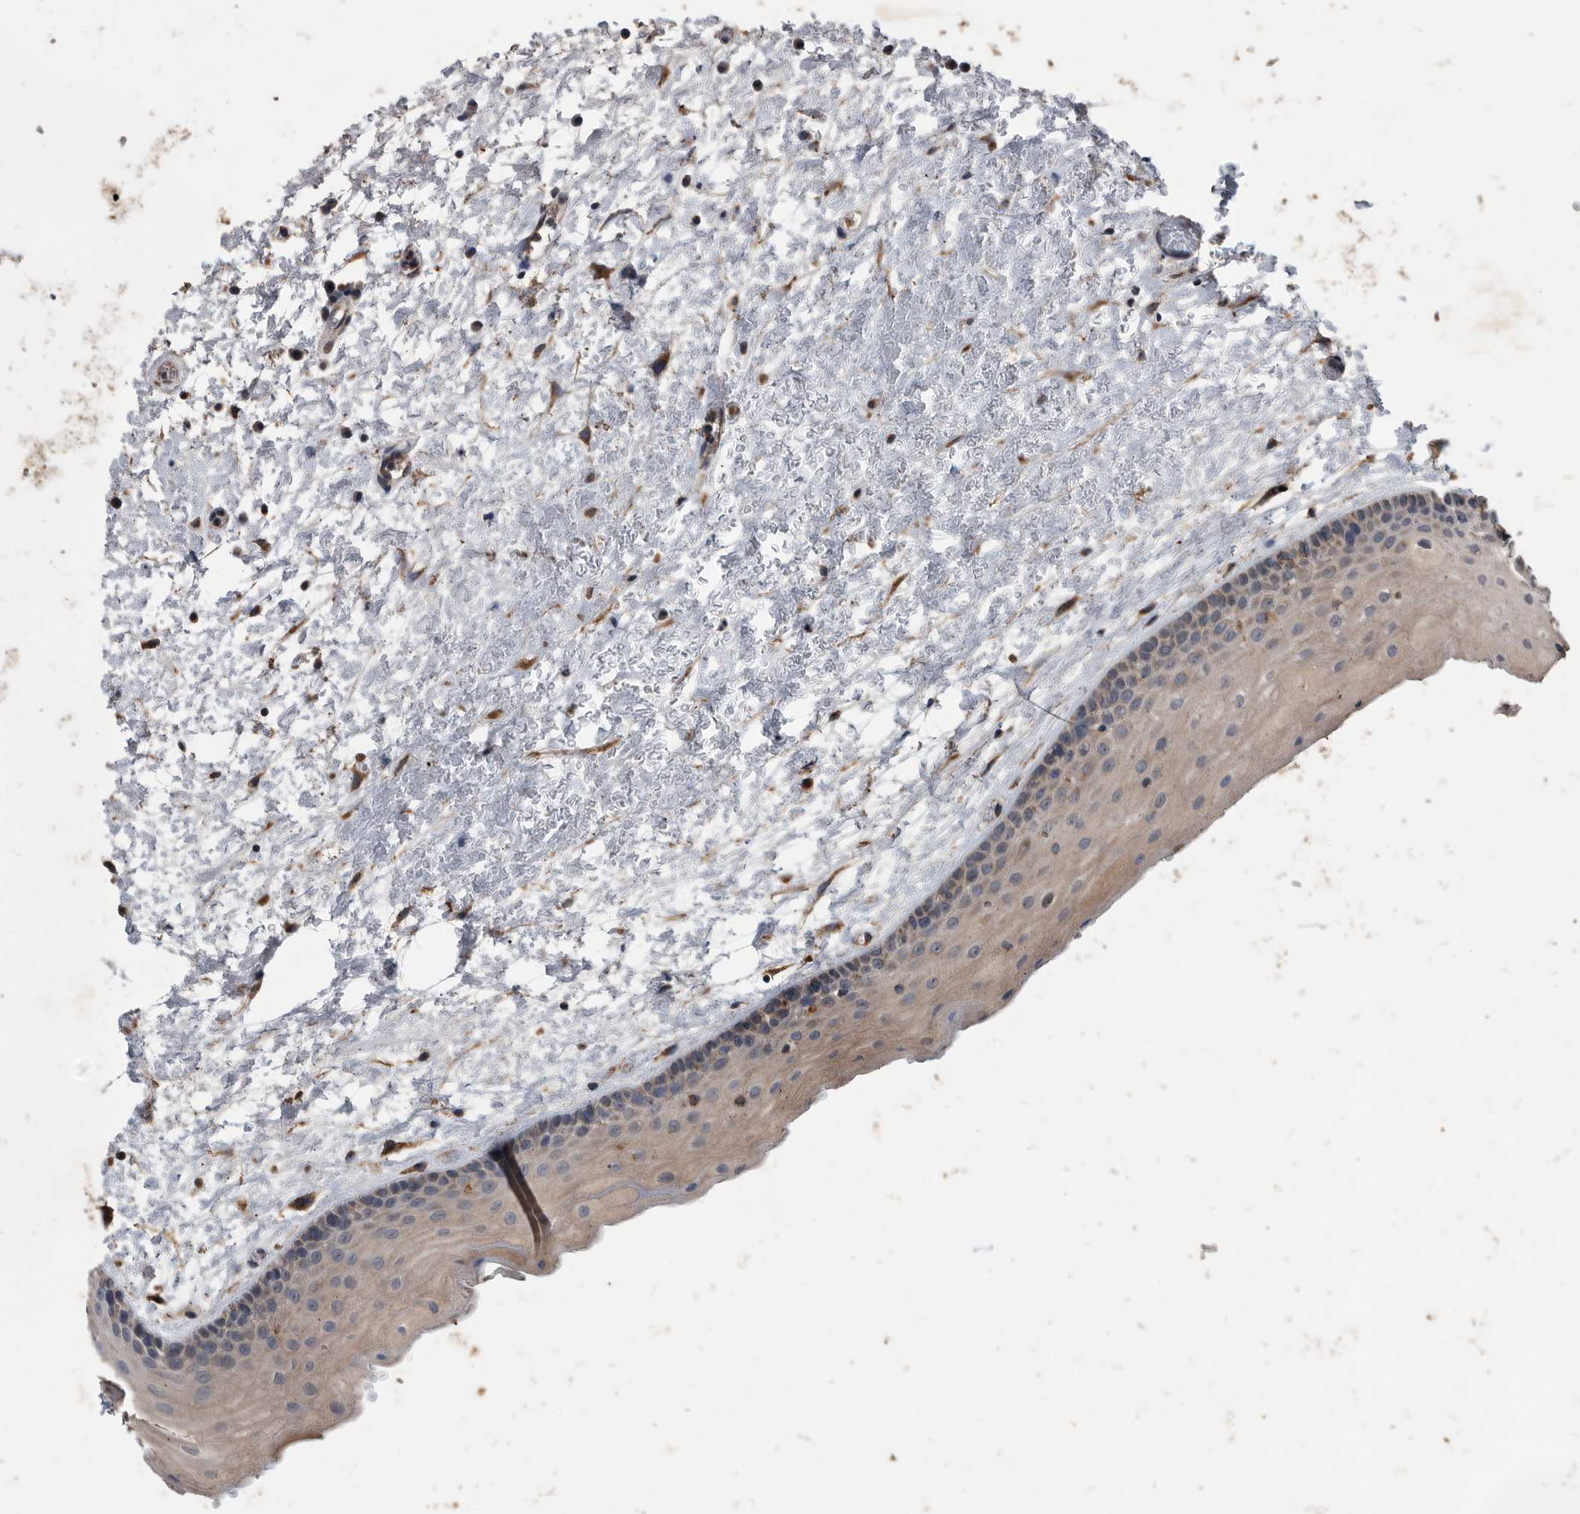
{"staining": {"intensity": "moderate", "quantity": "<25%", "location": "cytoplasmic/membranous"}, "tissue": "oral mucosa", "cell_type": "Squamous epithelial cells", "image_type": "normal", "snomed": [{"axis": "morphology", "description": "Normal tissue, NOS"}, {"axis": "topography", "description": "Oral tissue"}], "caption": "Oral mucosa stained for a protein demonstrates moderate cytoplasmic/membranous positivity in squamous epithelial cells. Using DAB (brown) and hematoxylin (blue) stains, captured at high magnification using brightfield microscopy.", "gene": "NRBP1", "patient": {"sex": "female", "age": 76}}